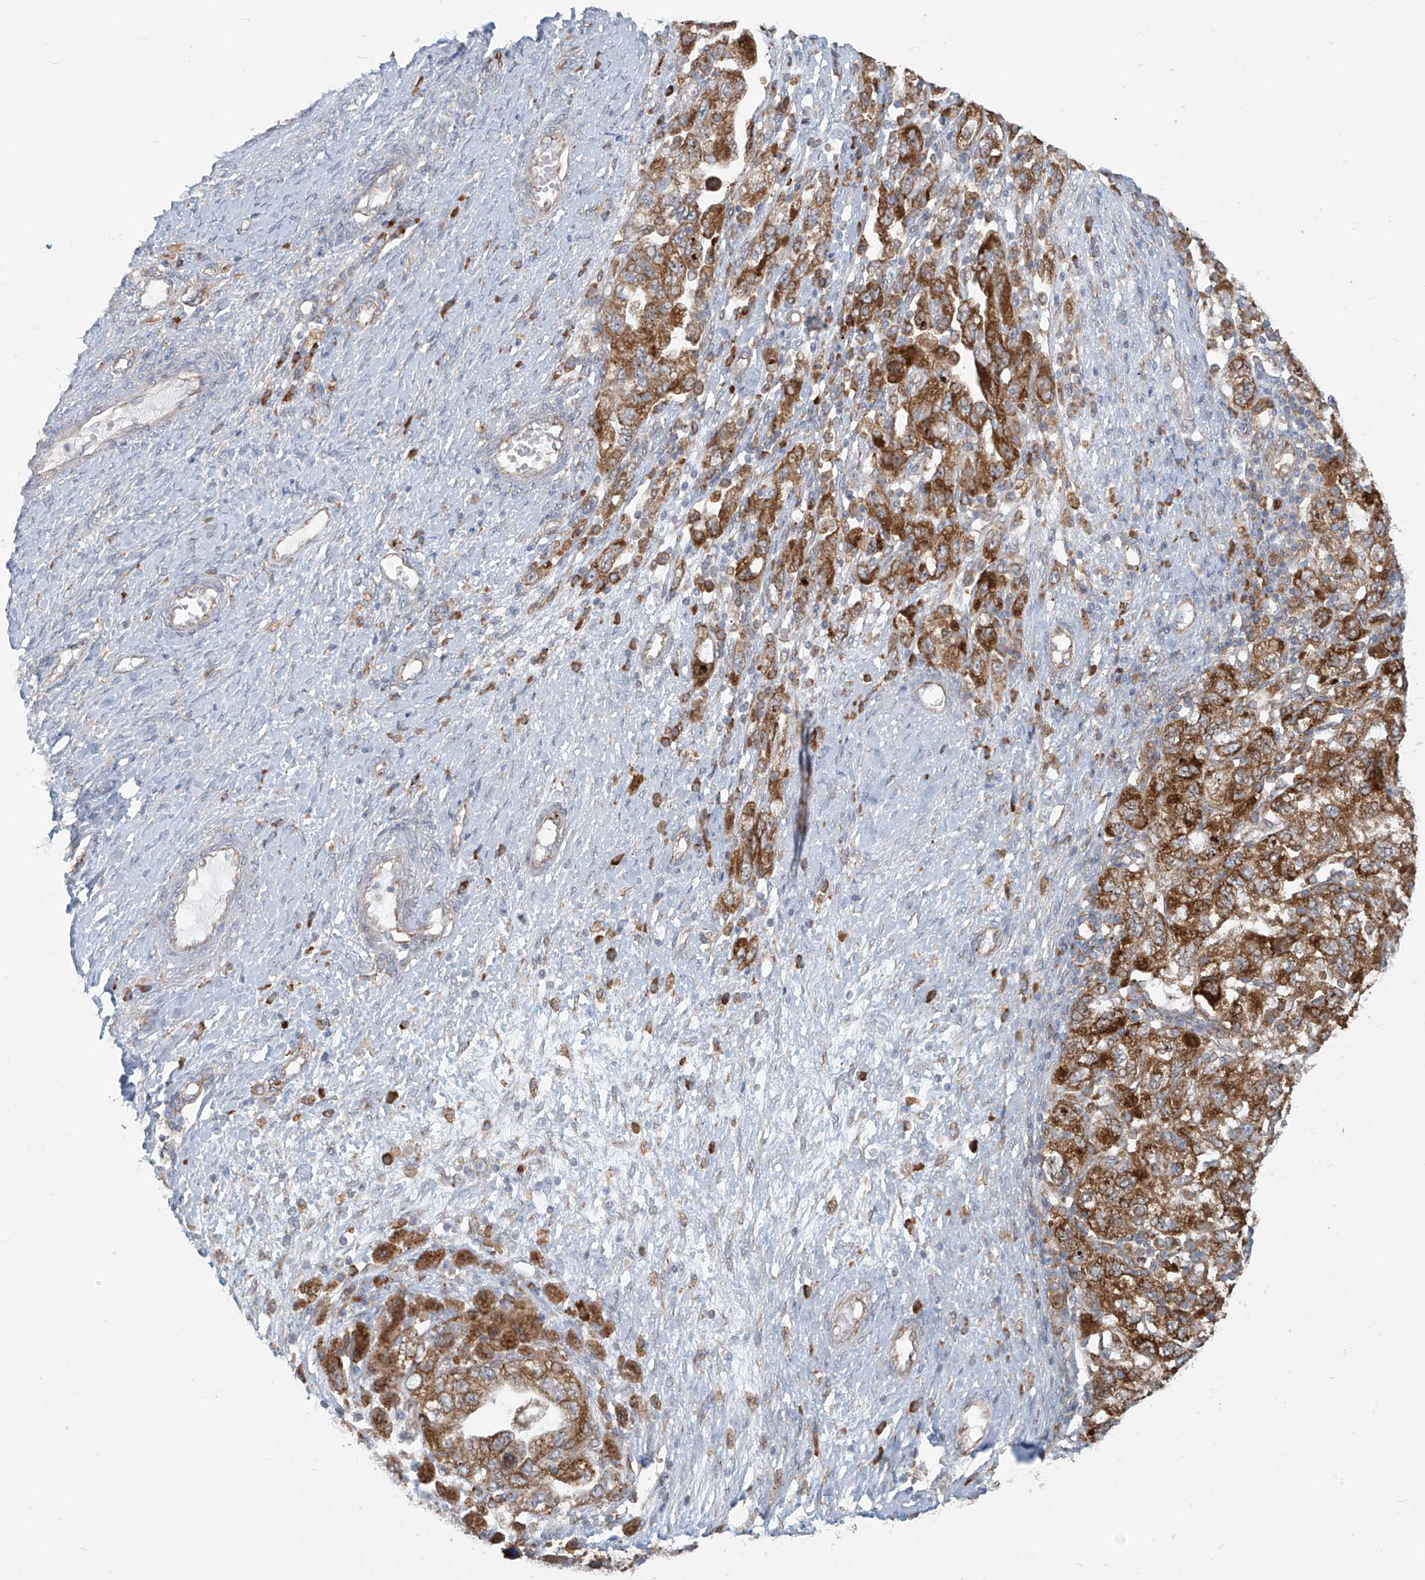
{"staining": {"intensity": "moderate", "quantity": ">75%", "location": "cytoplasmic/membranous"}, "tissue": "ovarian cancer", "cell_type": "Tumor cells", "image_type": "cancer", "snomed": [{"axis": "morphology", "description": "Carcinoma, NOS"}, {"axis": "morphology", "description": "Cystadenocarcinoma, serous, NOS"}, {"axis": "topography", "description": "Ovary"}], "caption": "Immunohistochemical staining of ovarian serous cystadenocarcinoma displays moderate cytoplasmic/membranous protein staining in about >75% of tumor cells.", "gene": "KATNIP", "patient": {"sex": "female", "age": 69}}